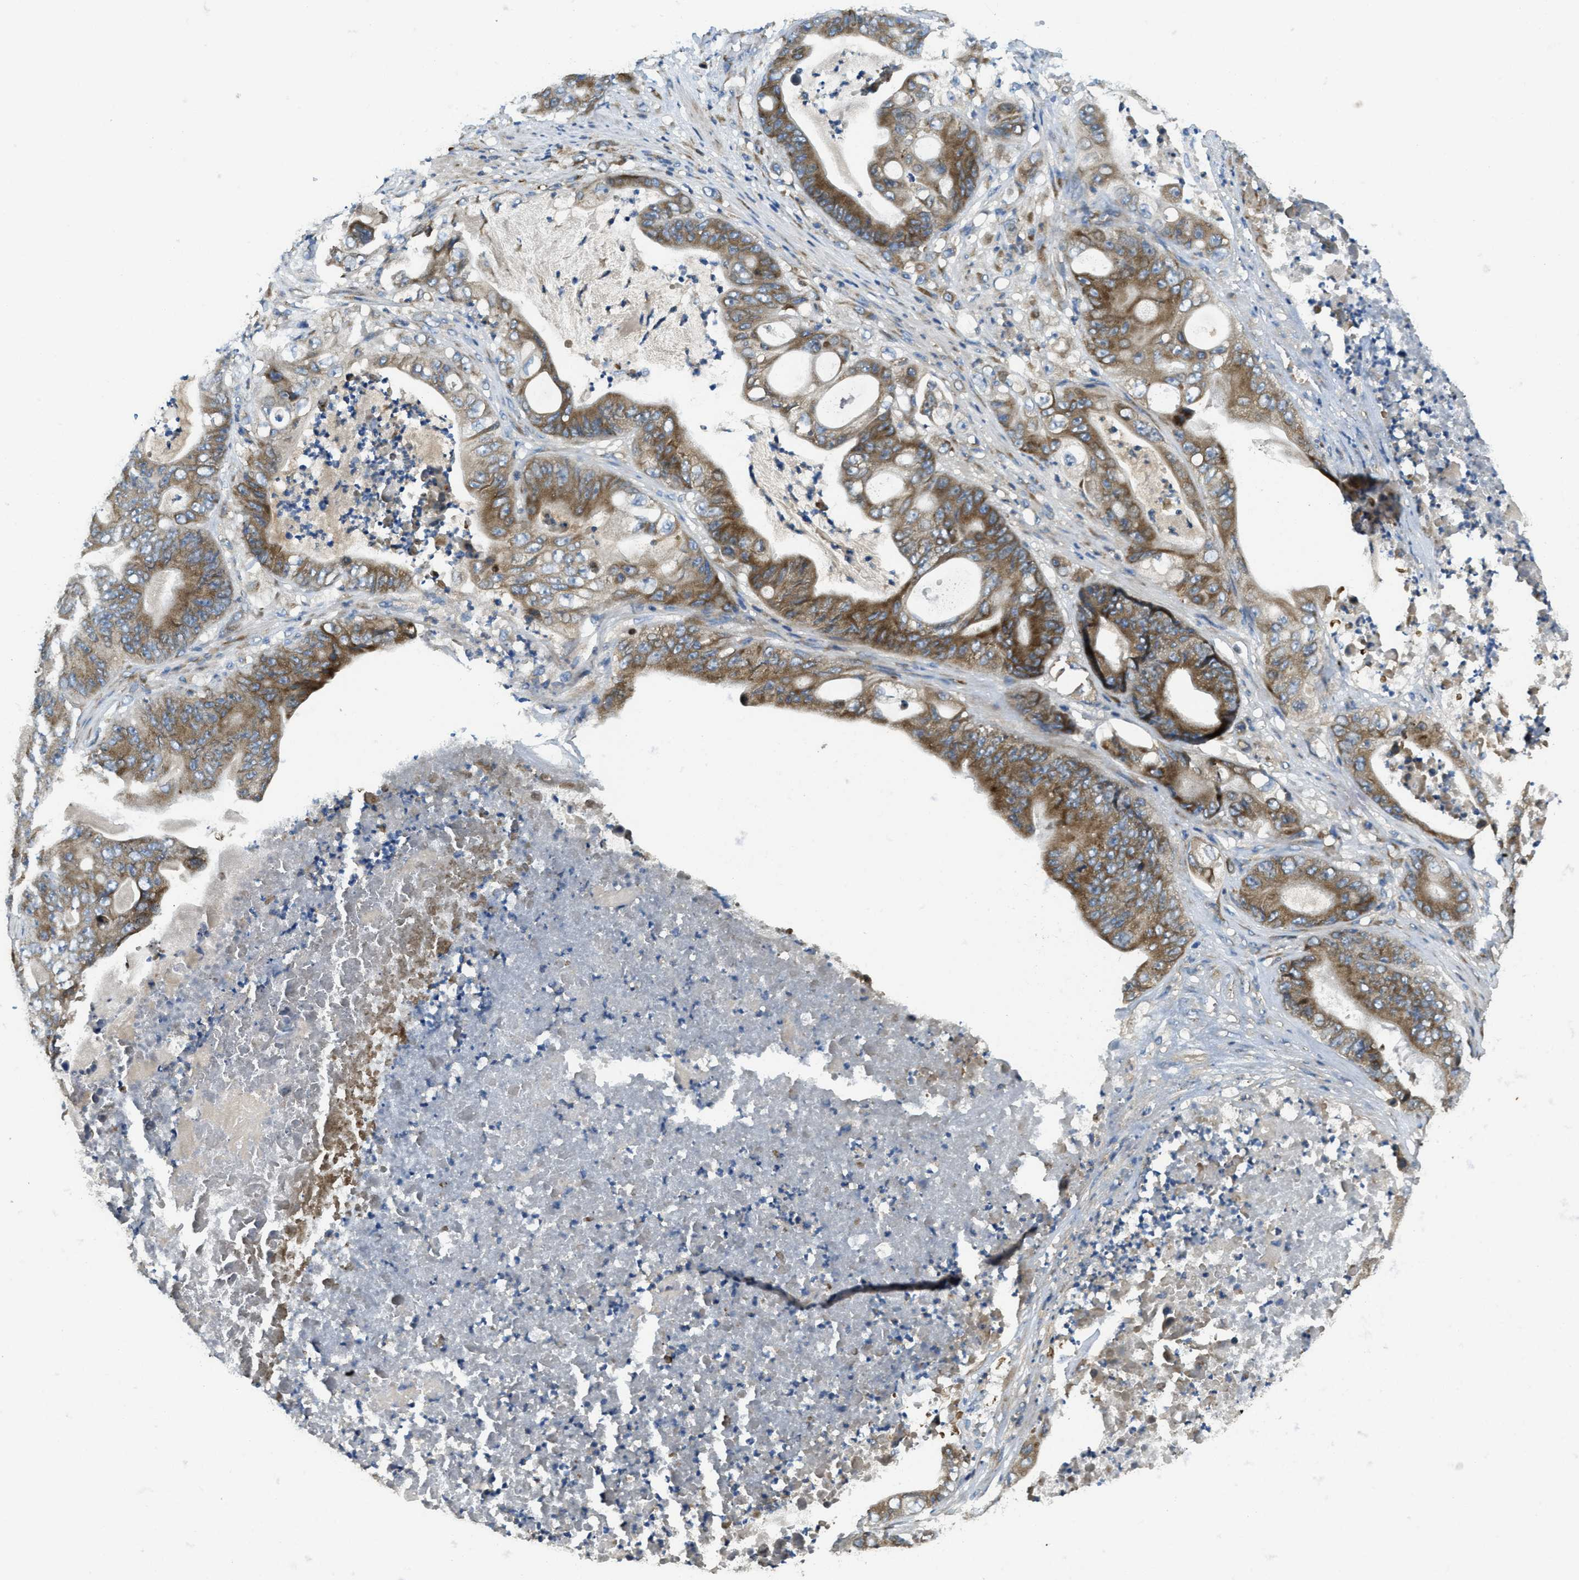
{"staining": {"intensity": "moderate", "quantity": ">75%", "location": "cytoplasmic/membranous"}, "tissue": "stomach cancer", "cell_type": "Tumor cells", "image_type": "cancer", "snomed": [{"axis": "morphology", "description": "Adenocarcinoma, NOS"}, {"axis": "topography", "description": "Stomach"}], "caption": "Stomach cancer (adenocarcinoma) stained with immunohistochemistry reveals moderate cytoplasmic/membranous positivity in about >75% of tumor cells.", "gene": "SSR1", "patient": {"sex": "female", "age": 73}}